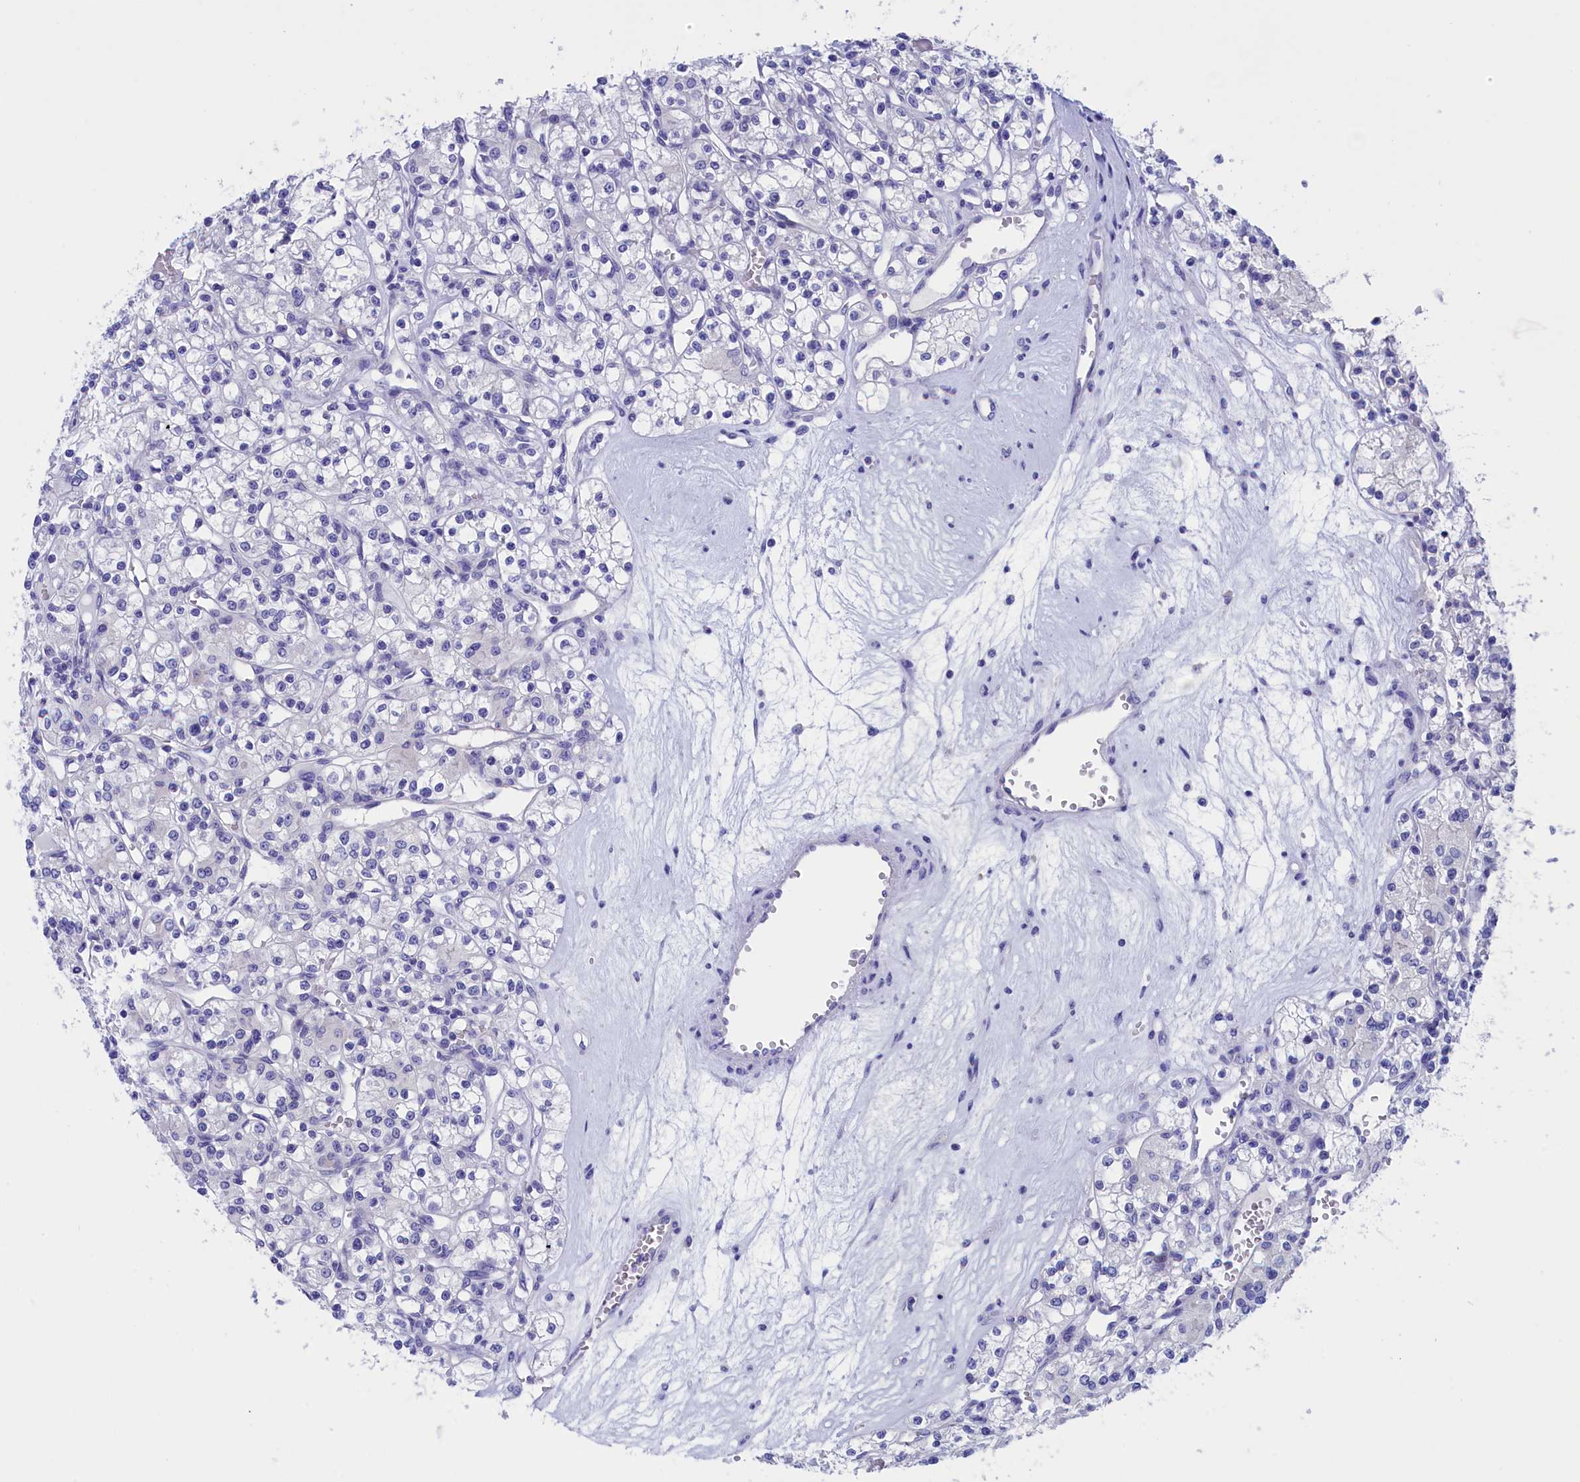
{"staining": {"intensity": "negative", "quantity": "none", "location": "none"}, "tissue": "renal cancer", "cell_type": "Tumor cells", "image_type": "cancer", "snomed": [{"axis": "morphology", "description": "Adenocarcinoma, NOS"}, {"axis": "topography", "description": "Kidney"}], "caption": "Human adenocarcinoma (renal) stained for a protein using immunohistochemistry shows no expression in tumor cells.", "gene": "VPS35L", "patient": {"sex": "female", "age": 59}}